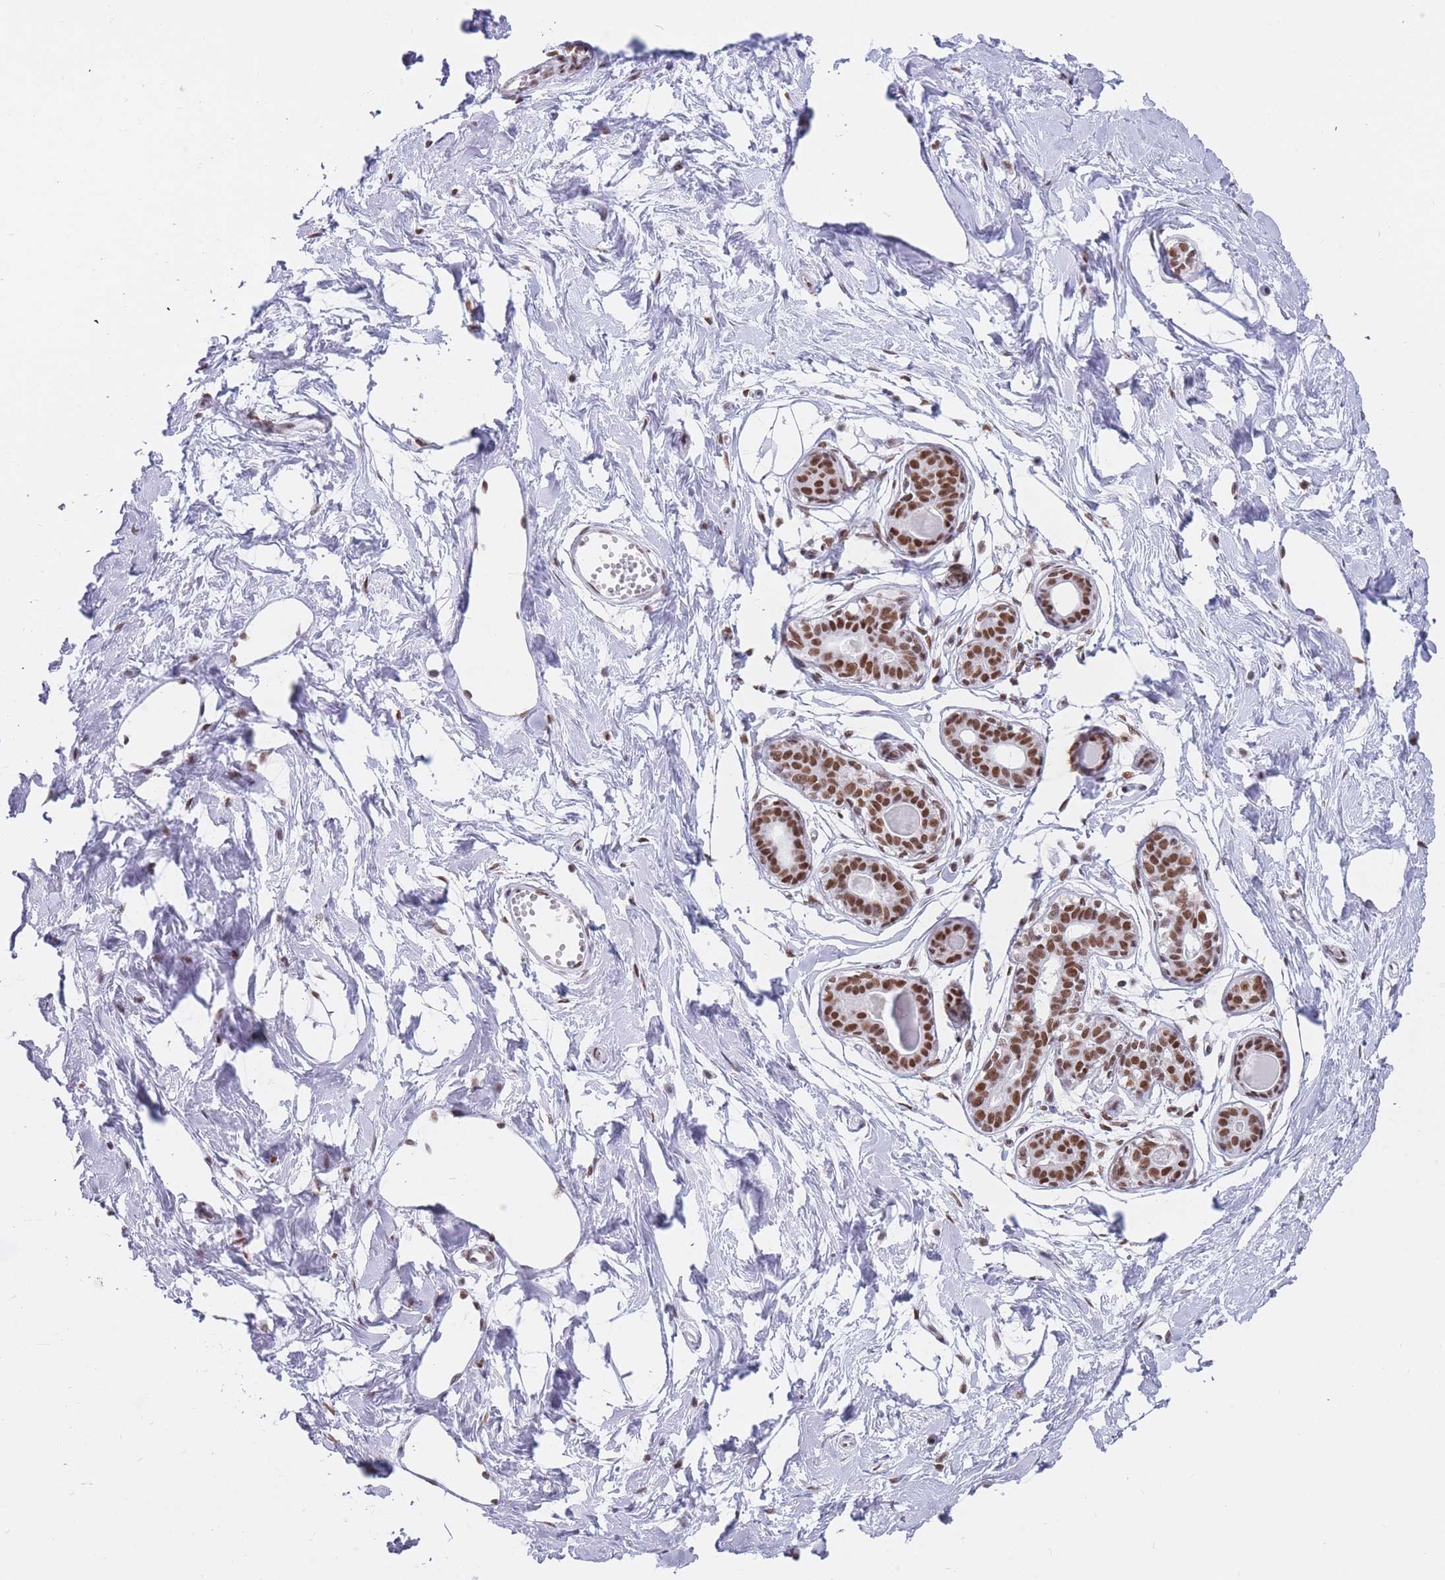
{"staining": {"intensity": "negative", "quantity": "none", "location": "none"}, "tissue": "breast", "cell_type": "Adipocytes", "image_type": "normal", "snomed": [{"axis": "morphology", "description": "Normal tissue, NOS"}, {"axis": "topography", "description": "Breast"}], "caption": "DAB (3,3'-diaminobenzidine) immunohistochemical staining of normal human breast displays no significant staining in adipocytes.", "gene": "HNRNPUL1", "patient": {"sex": "female", "age": 45}}